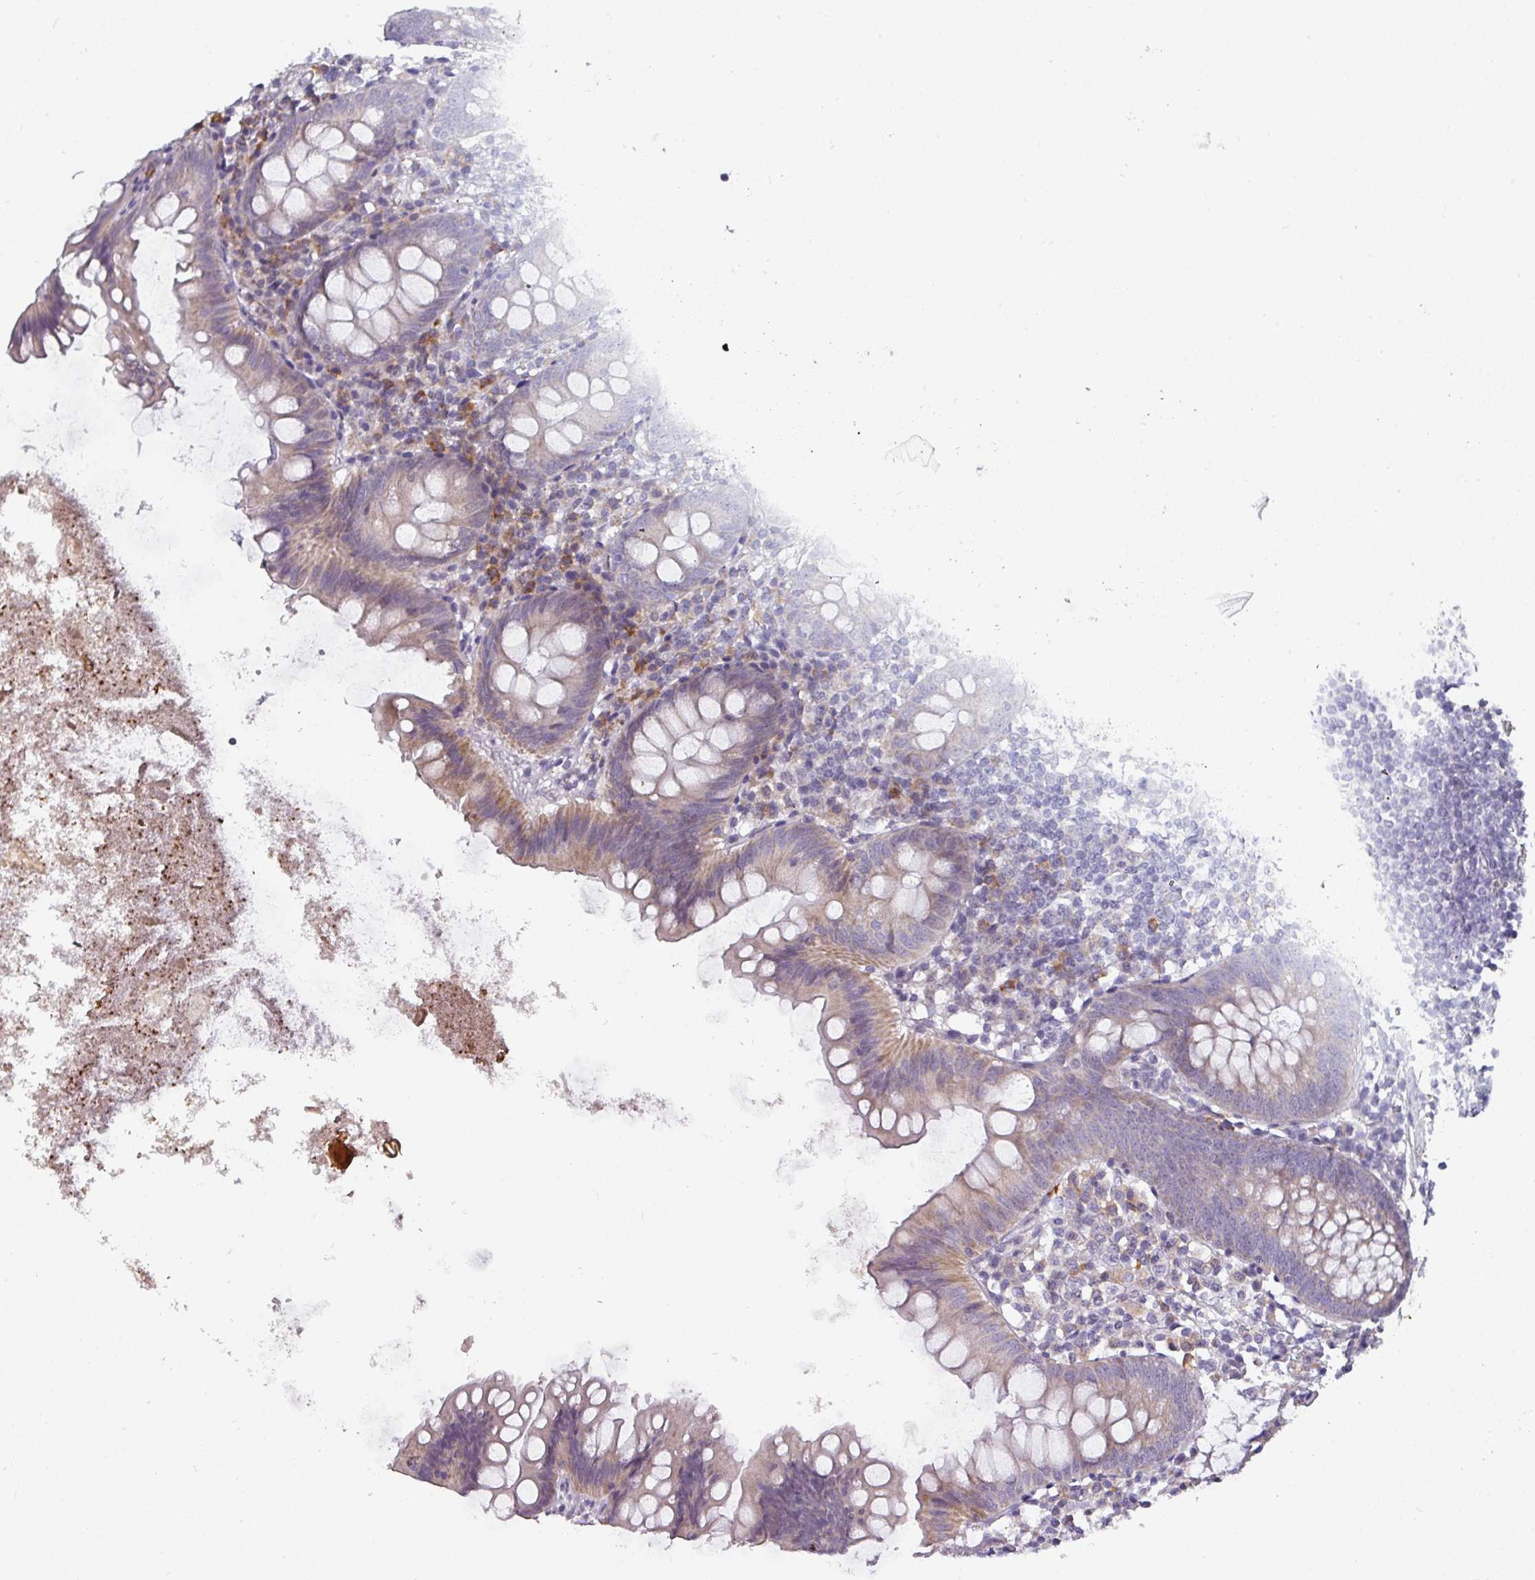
{"staining": {"intensity": "weak", "quantity": "25%-75%", "location": "cytoplasmic/membranous"}, "tissue": "appendix", "cell_type": "Glandular cells", "image_type": "normal", "snomed": [{"axis": "morphology", "description": "Normal tissue, NOS"}, {"axis": "topography", "description": "Appendix"}], "caption": "High-magnification brightfield microscopy of benign appendix stained with DAB (3,3'-diaminobenzidine) (brown) and counterstained with hematoxylin (blue). glandular cells exhibit weak cytoplasmic/membranous expression is present in about25%-75% of cells.", "gene": "C2orf68", "patient": {"sex": "female", "age": 51}}